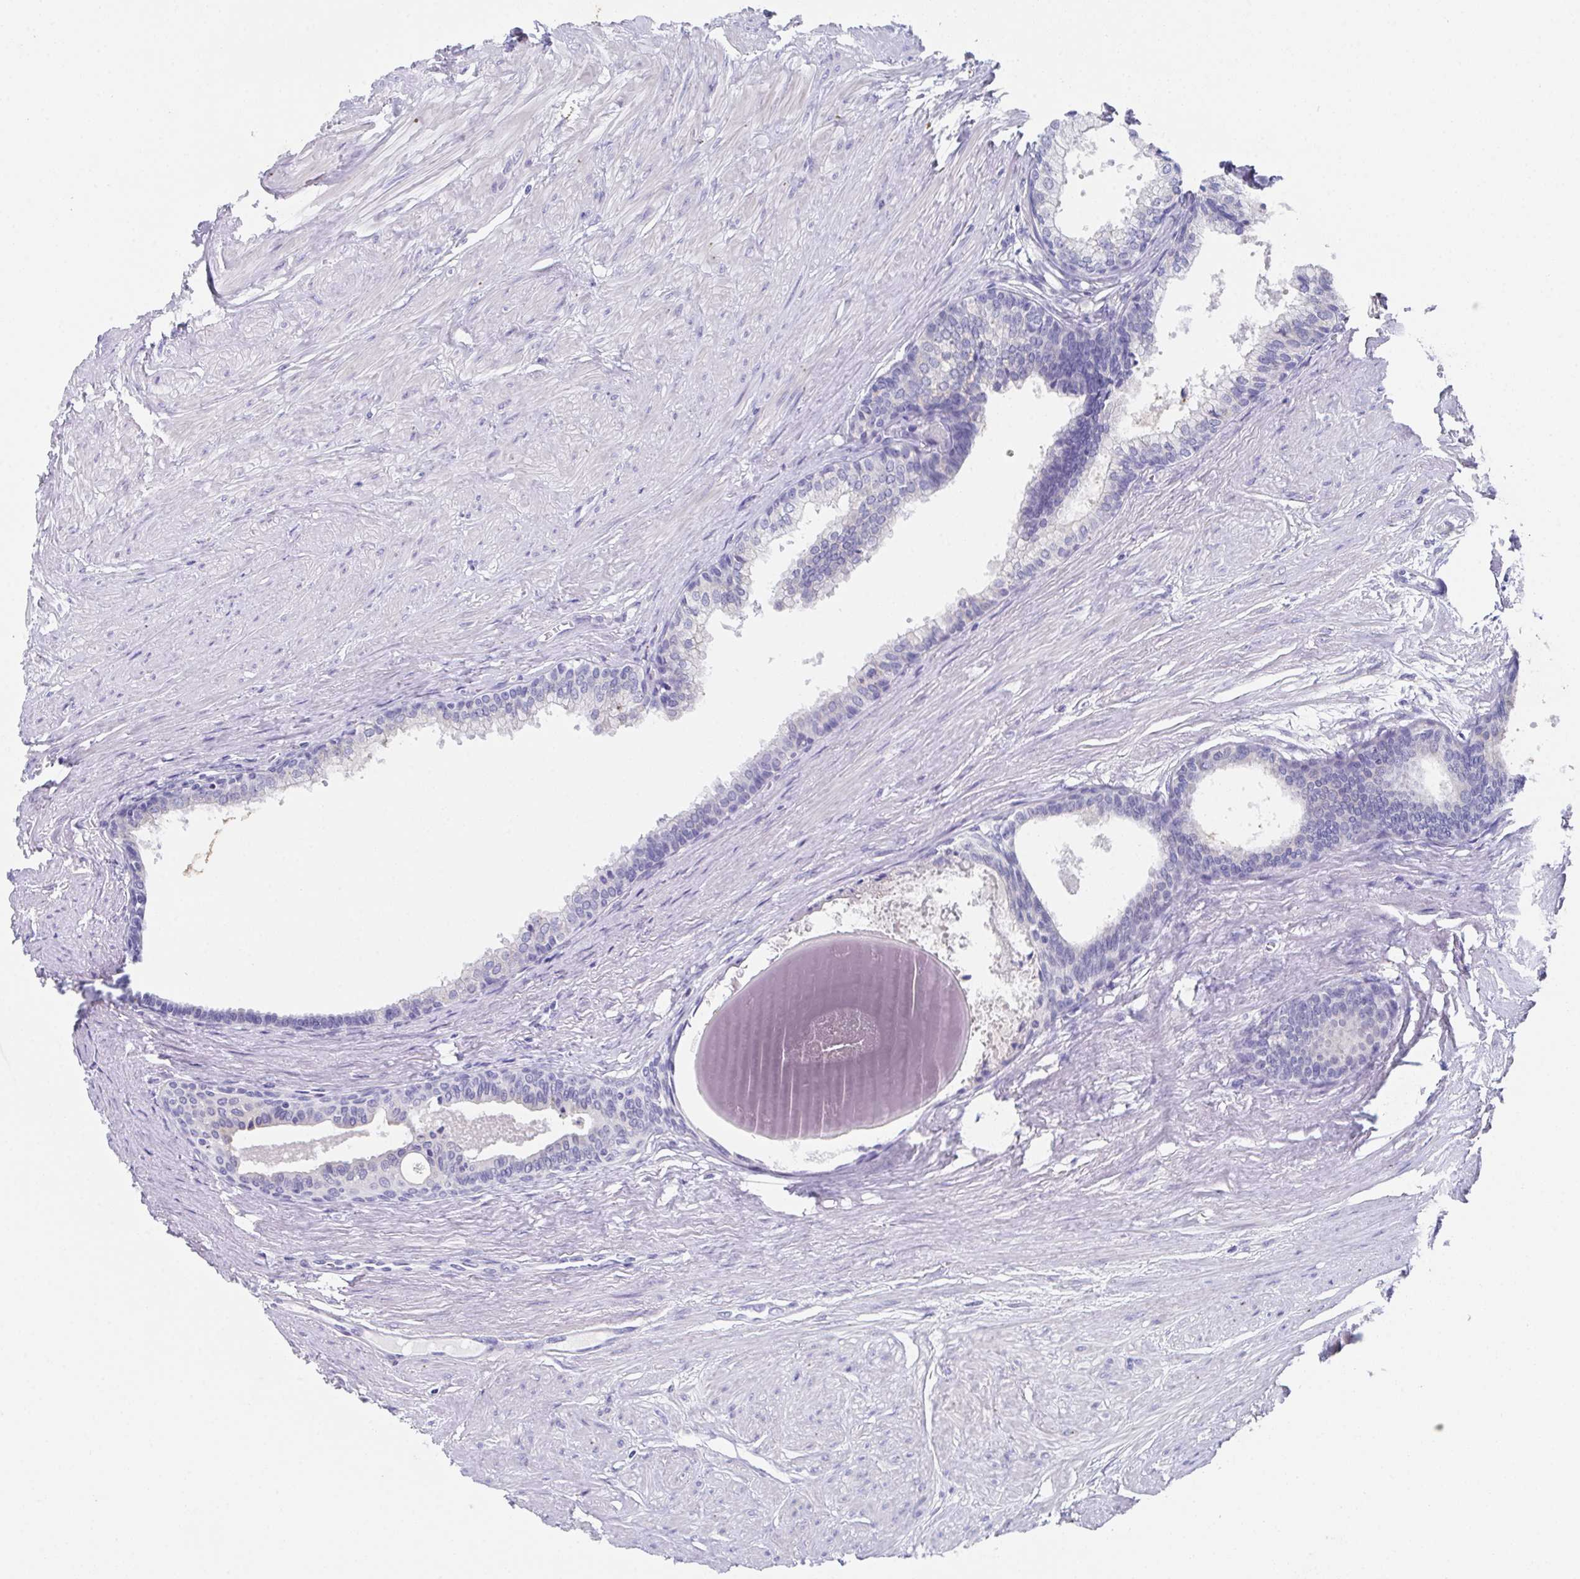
{"staining": {"intensity": "negative", "quantity": "none", "location": "none"}, "tissue": "prostate", "cell_type": "Glandular cells", "image_type": "normal", "snomed": [{"axis": "morphology", "description": "Normal tissue, NOS"}, {"axis": "topography", "description": "Prostate"}, {"axis": "topography", "description": "Peripheral nerve tissue"}], "caption": "Prostate stained for a protein using immunohistochemistry exhibits no expression glandular cells.", "gene": "SSC4D", "patient": {"sex": "male", "age": 55}}